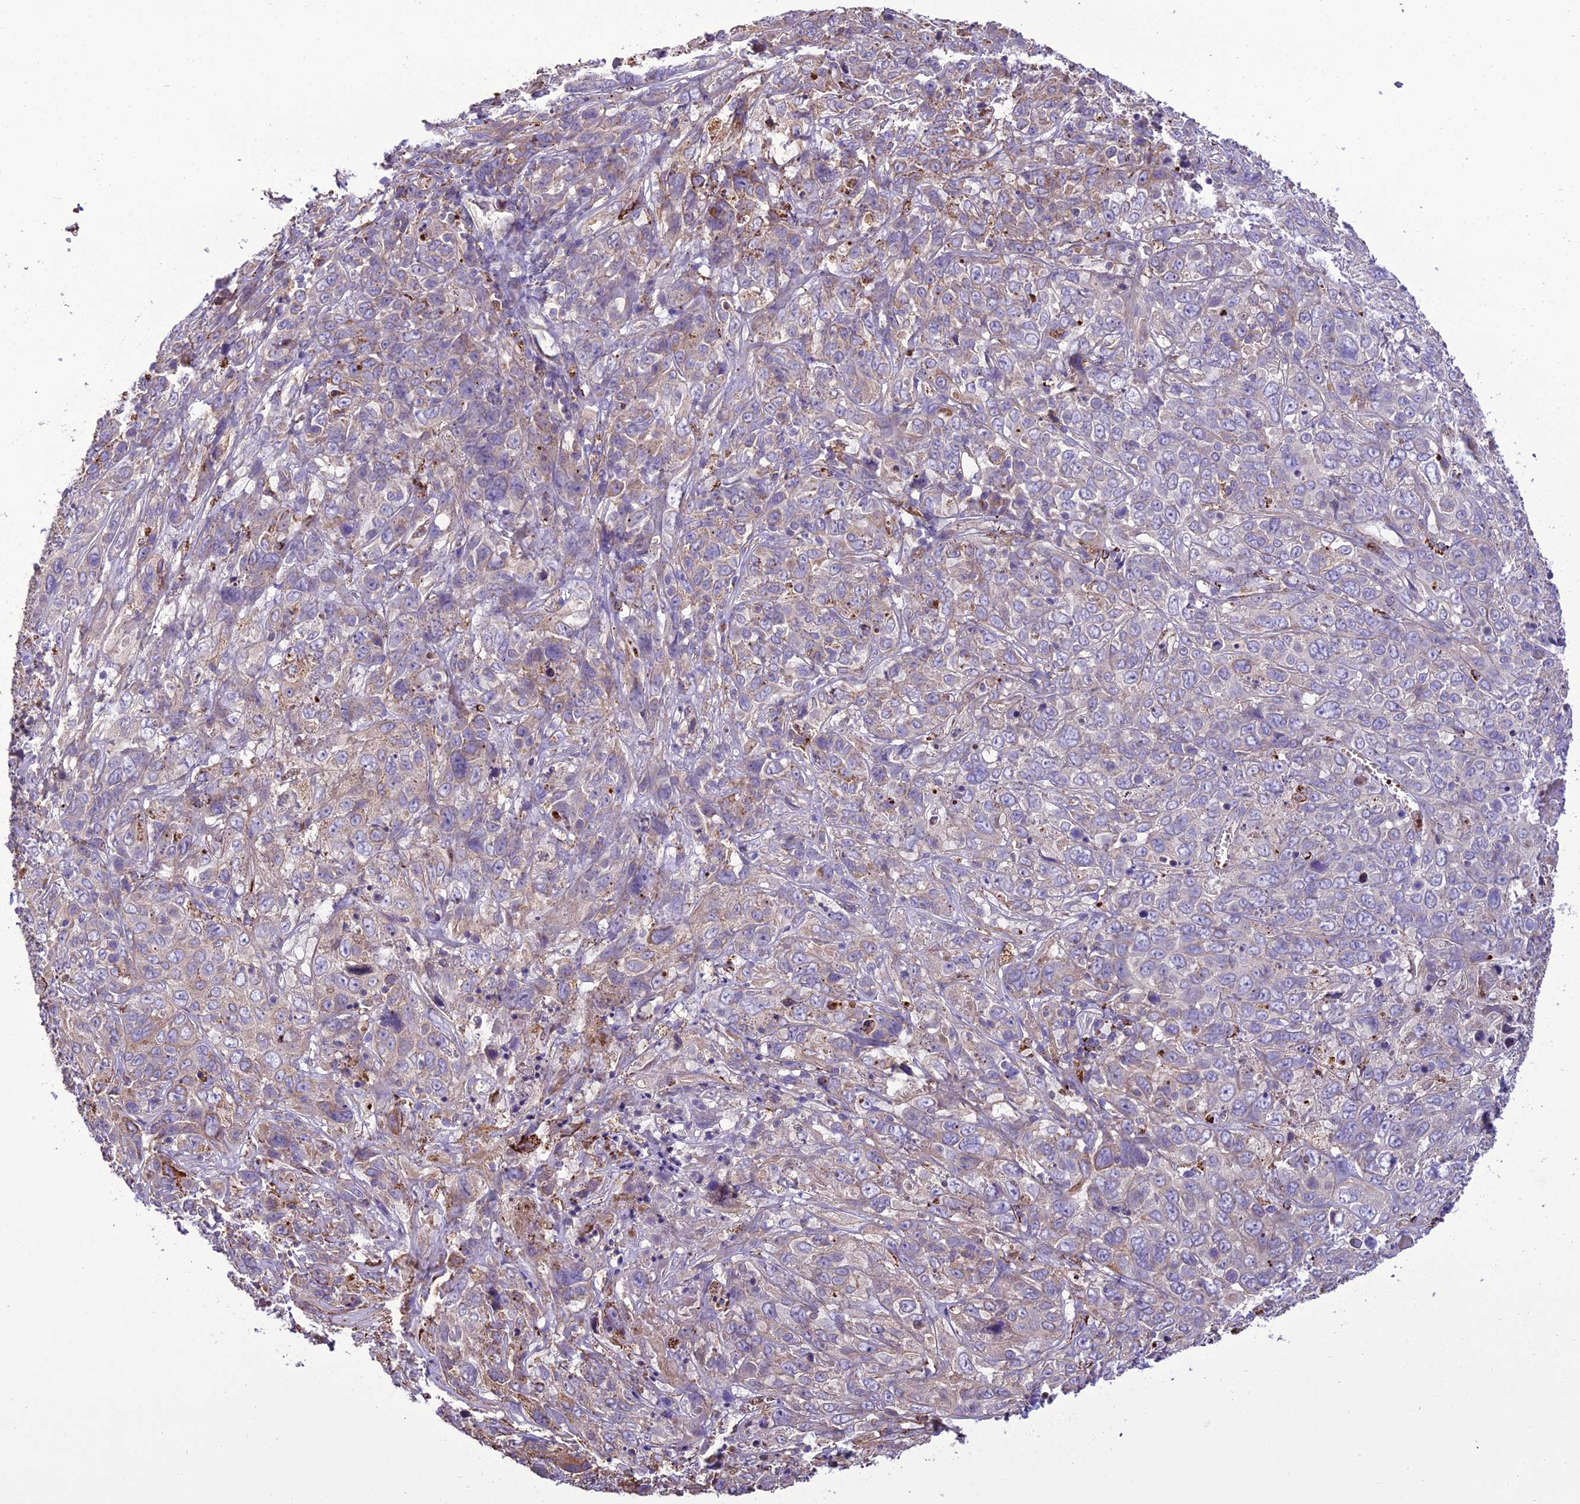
{"staining": {"intensity": "weak", "quantity": "25%-75%", "location": "cytoplasmic/membranous"}, "tissue": "cervical cancer", "cell_type": "Tumor cells", "image_type": "cancer", "snomed": [{"axis": "morphology", "description": "Squamous cell carcinoma, NOS"}, {"axis": "topography", "description": "Cervix"}], "caption": "DAB (3,3'-diaminobenzidine) immunohistochemical staining of human cervical cancer (squamous cell carcinoma) demonstrates weak cytoplasmic/membranous protein expression in approximately 25%-75% of tumor cells.", "gene": "TBC1D24", "patient": {"sex": "female", "age": 46}}